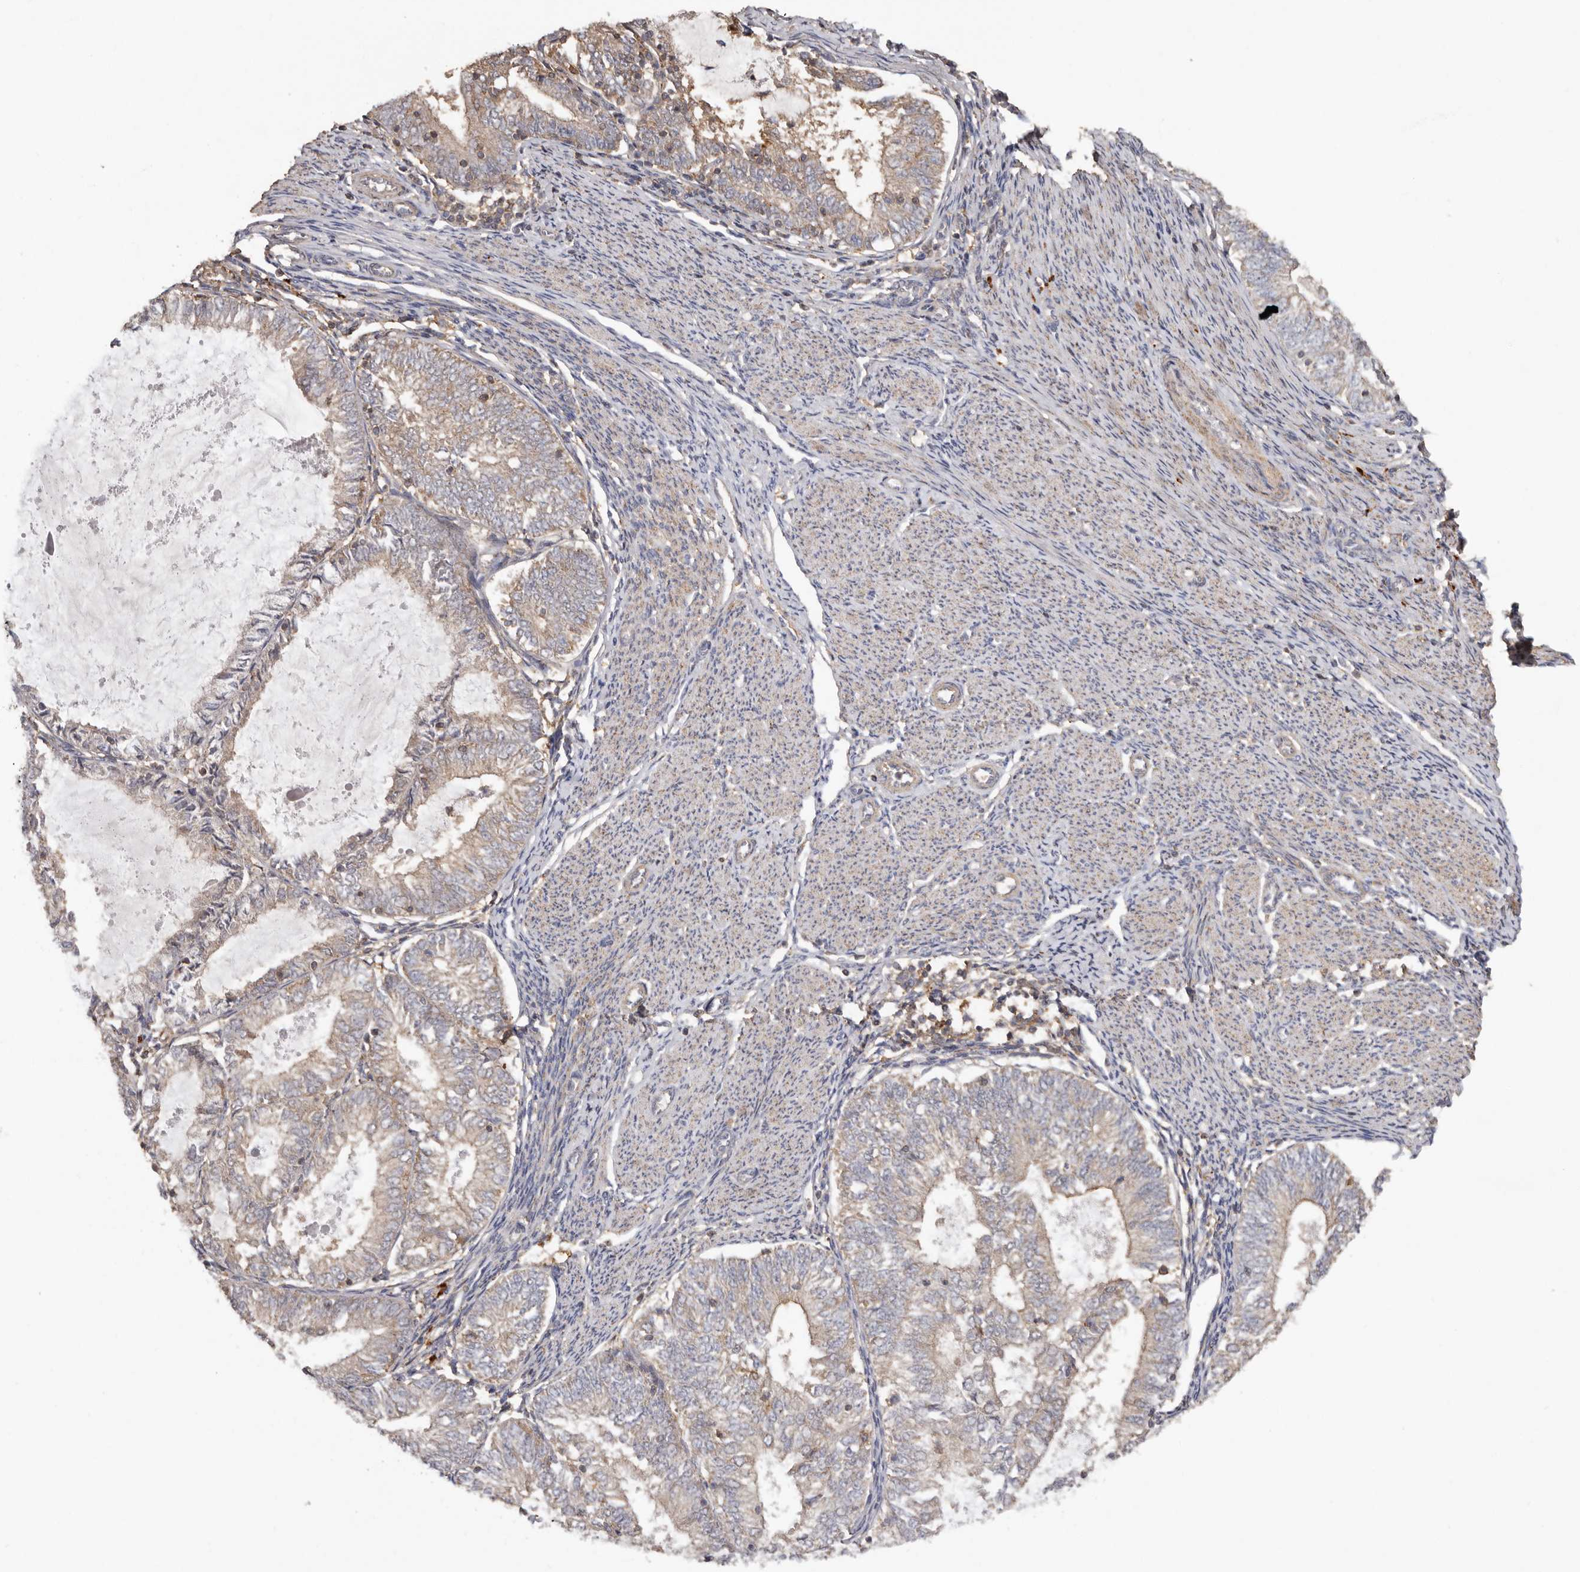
{"staining": {"intensity": "weak", "quantity": "25%-75%", "location": "cytoplasmic/membranous"}, "tissue": "endometrial cancer", "cell_type": "Tumor cells", "image_type": "cancer", "snomed": [{"axis": "morphology", "description": "Adenocarcinoma, NOS"}, {"axis": "topography", "description": "Endometrium"}], "caption": "Immunohistochemistry micrograph of neoplastic tissue: human endometrial cancer (adenocarcinoma) stained using IHC demonstrates low levels of weak protein expression localized specifically in the cytoplasmic/membranous of tumor cells, appearing as a cytoplasmic/membranous brown color.", "gene": "RWDD1", "patient": {"sex": "female", "age": 57}}